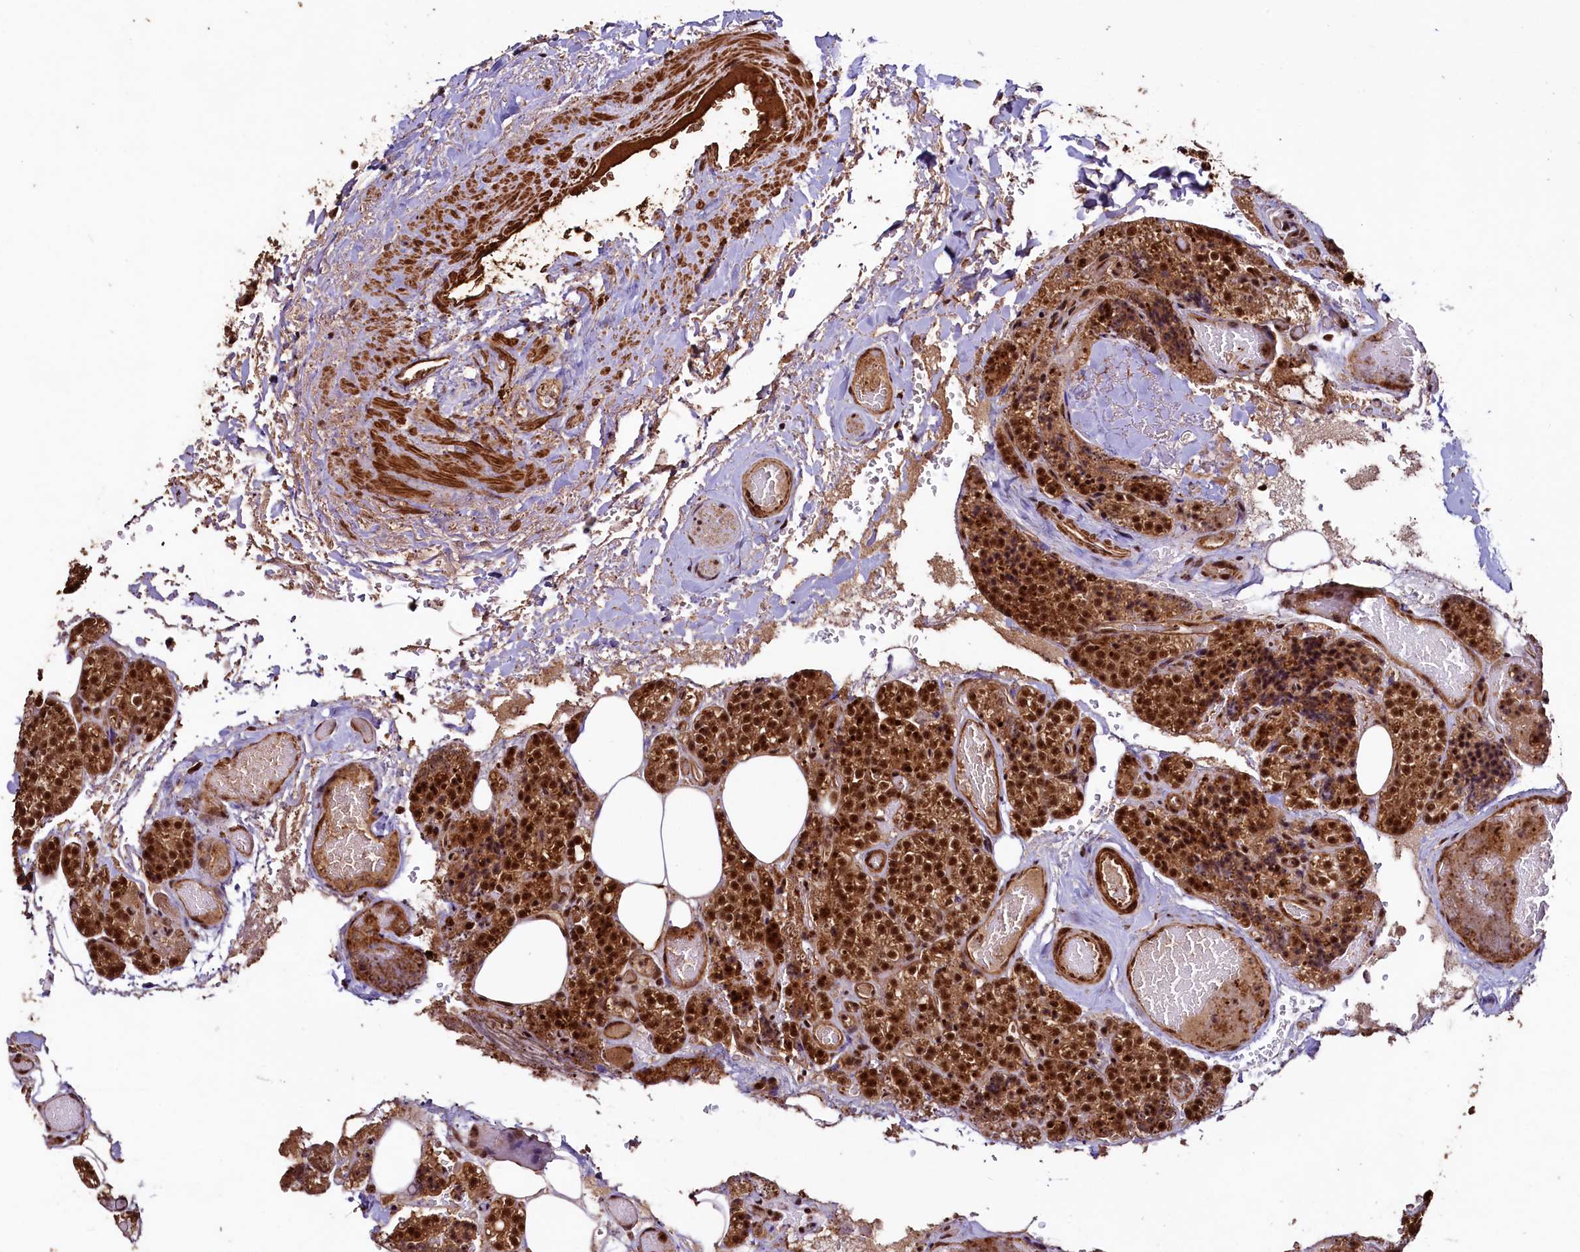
{"staining": {"intensity": "strong", "quantity": ">75%", "location": "cytoplasmic/membranous,nuclear"}, "tissue": "parathyroid gland", "cell_type": "Glandular cells", "image_type": "normal", "snomed": [{"axis": "morphology", "description": "Normal tissue, NOS"}, {"axis": "topography", "description": "Parathyroid gland"}], "caption": "The histopathology image exhibits immunohistochemical staining of unremarkable parathyroid gland. There is strong cytoplasmic/membranous,nuclear staining is appreciated in about >75% of glandular cells.", "gene": "SFSWAP", "patient": {"sex": "male", "age": 87}}